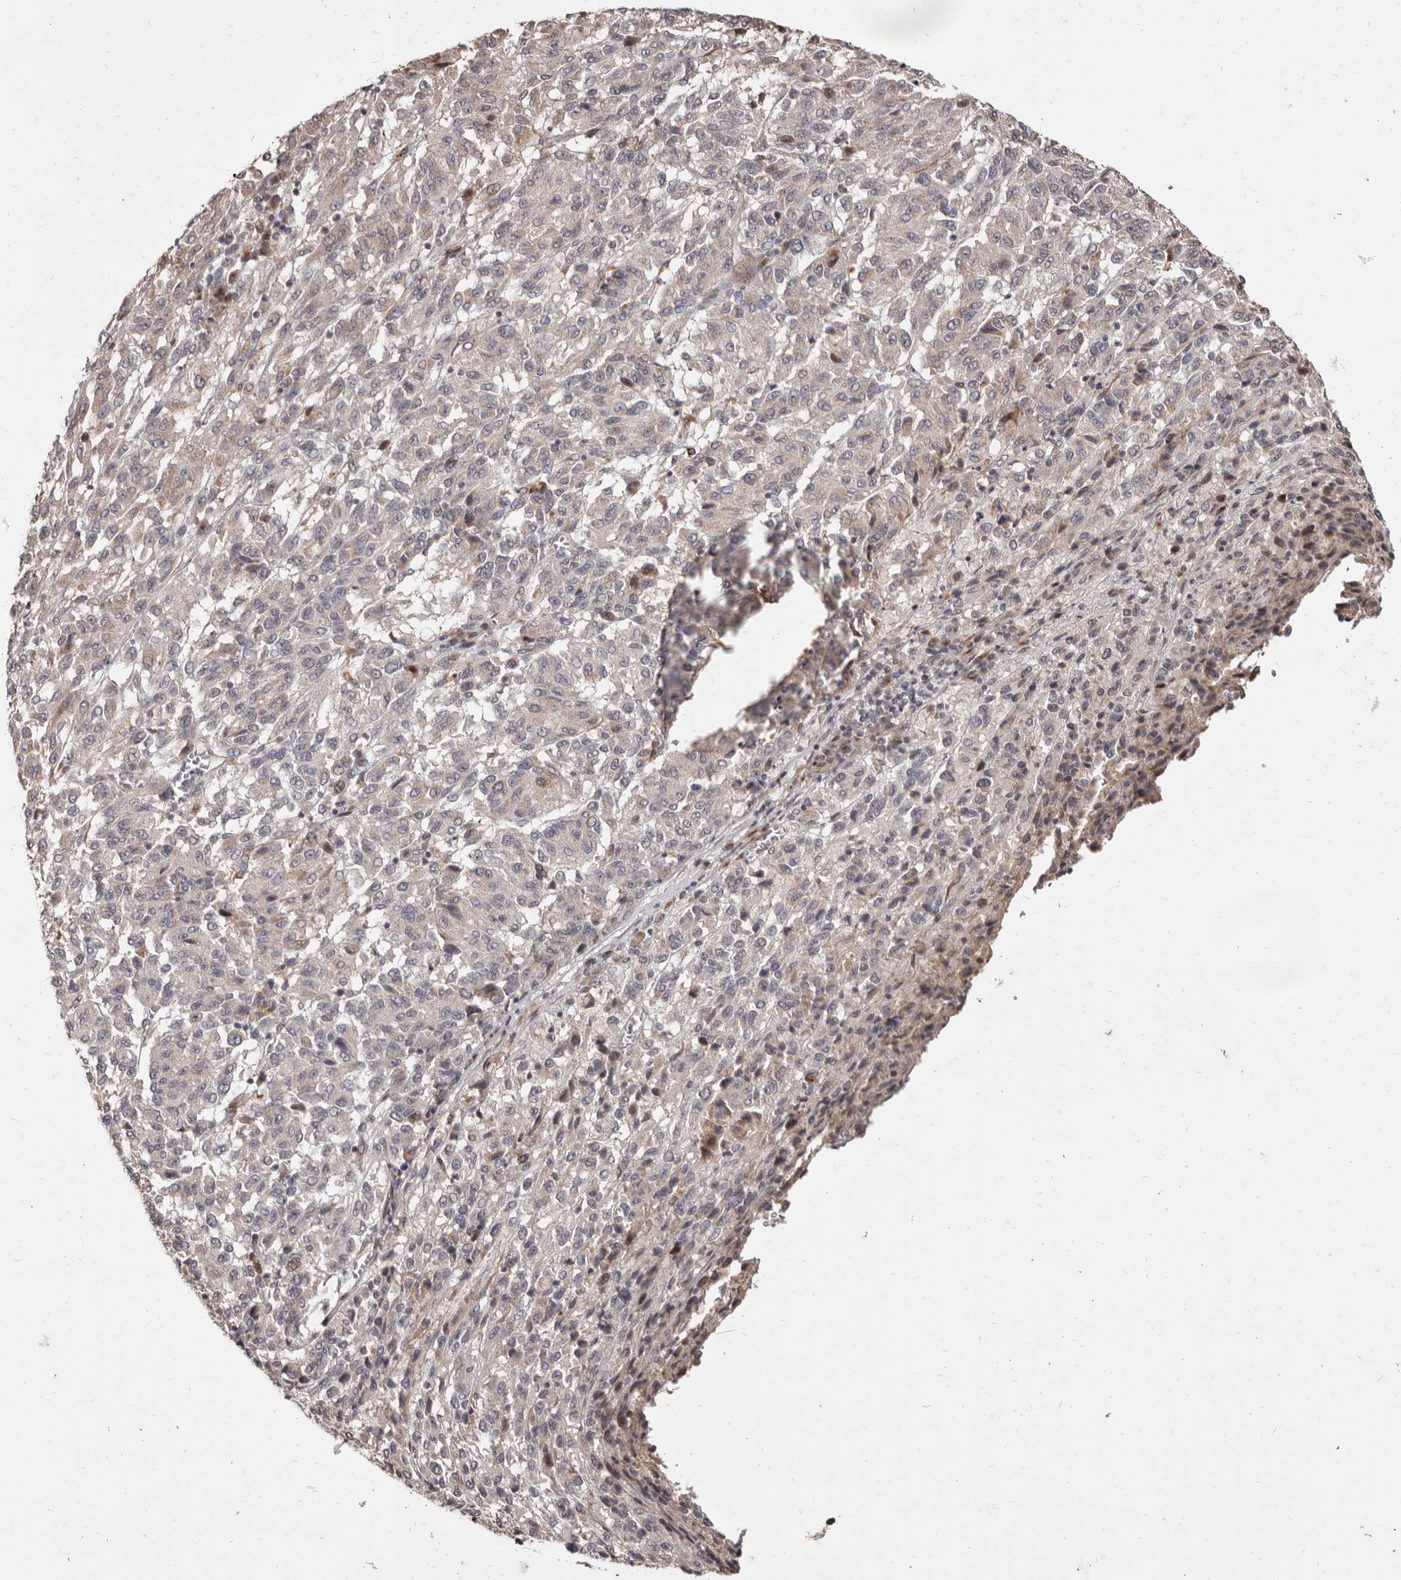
{"staining": {"intensity": "weak", "quantity": "<25%", "location": "cytoplasmic/membranous"}, "tissue": "melanoma", "cell_type": "Tumor cells", "image_type": "cancer", "snomed": [{"axis": "morphology", "description": "Malignant melanoma, Metastatic site"}, {"axis": "topography", "description": "Lung"}], "caption": "Immunohistochemistry micrograph of malignant melanoma (metastatic site) stained for a protein (brown), which exhibits no expression in tumor cells.", "gene": "ZNF326", "patient": {"sex": "male", "age": 64}}